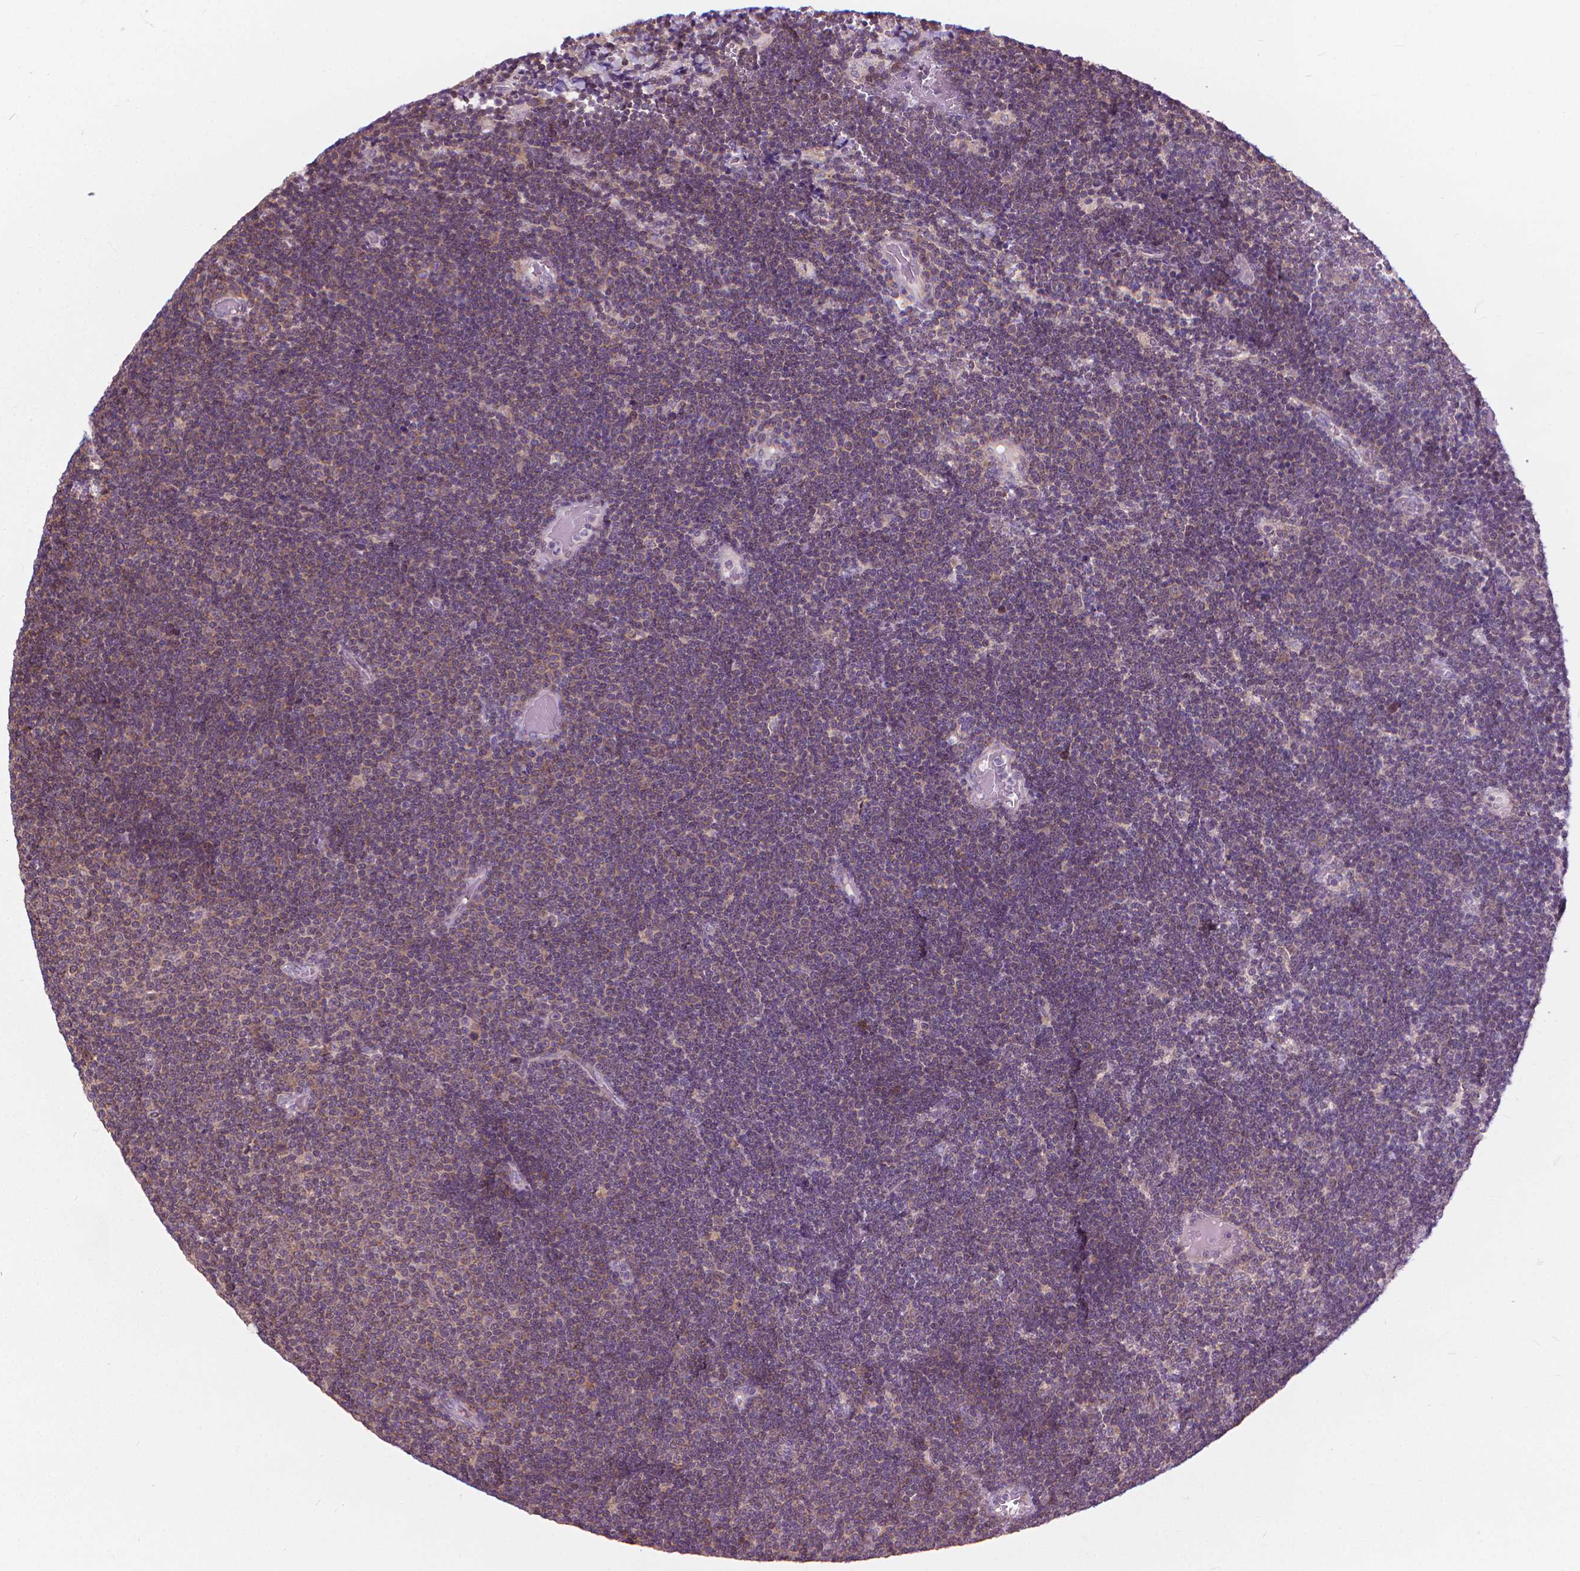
{"staining": {"intensity": "negative", "quantity": "none", "location": "none"}, "tissue": "lymphoma", "cell_type": "Tumor cells", "image_type": "cancer", "snomed": [{"axis": "morphology", "description": "Malignant lymphoma, non-Hodgkin's type, Low grade"}, {"axis": "topography", "description": "Brain"}], "caption": "The IHC photomicrograph has no significant expression in tumor cells of lymphoma tissue.", "gene": "NUDT1", "patient": {"sex": "female", "age": 66}}